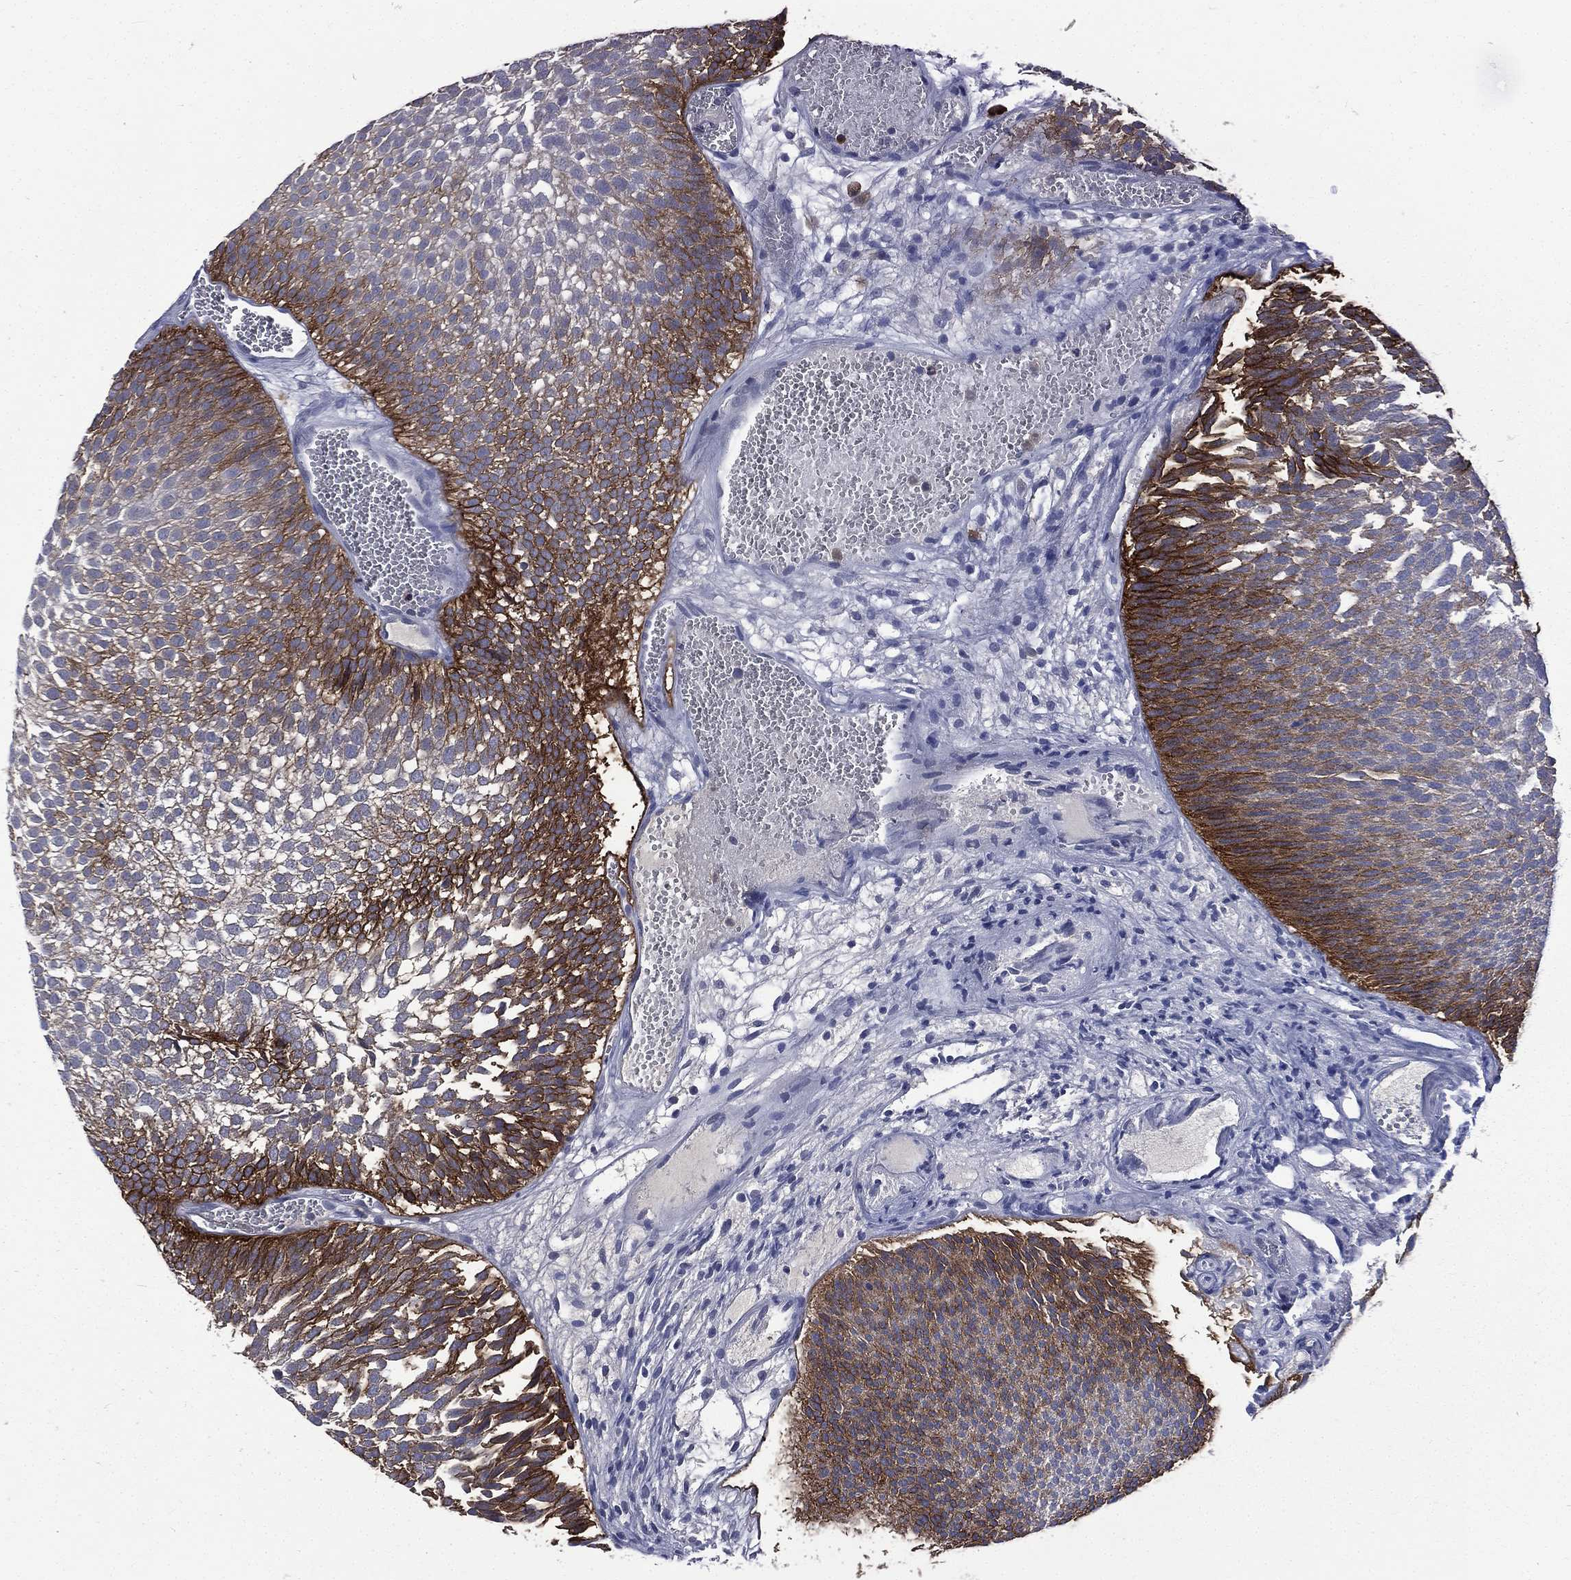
{"staining": {"intensity": "strong", "quantity": "<25%", "location": "cytoplasmic/membranous"}, "tissue": "urothelial cancer", "cell_type": "Tumor cells", "image_type": "cancer", "snomed": [{"axis": "morphology", "description": "Urothelial carcinoma, Low grade"}, {"axis": "topography", "description": "Urinary bladder"}], "caption": "Low-grade urothelial carcinoma stained with DAB (3,3'-diaminobenzidine) immunohistochemistry demonstrates medium levels of strong cytoplasmic/membranous positivity in approximately <25% of tumor cells.", "gene": "CA12", "patient": {"sex": "male", "age": 52}}